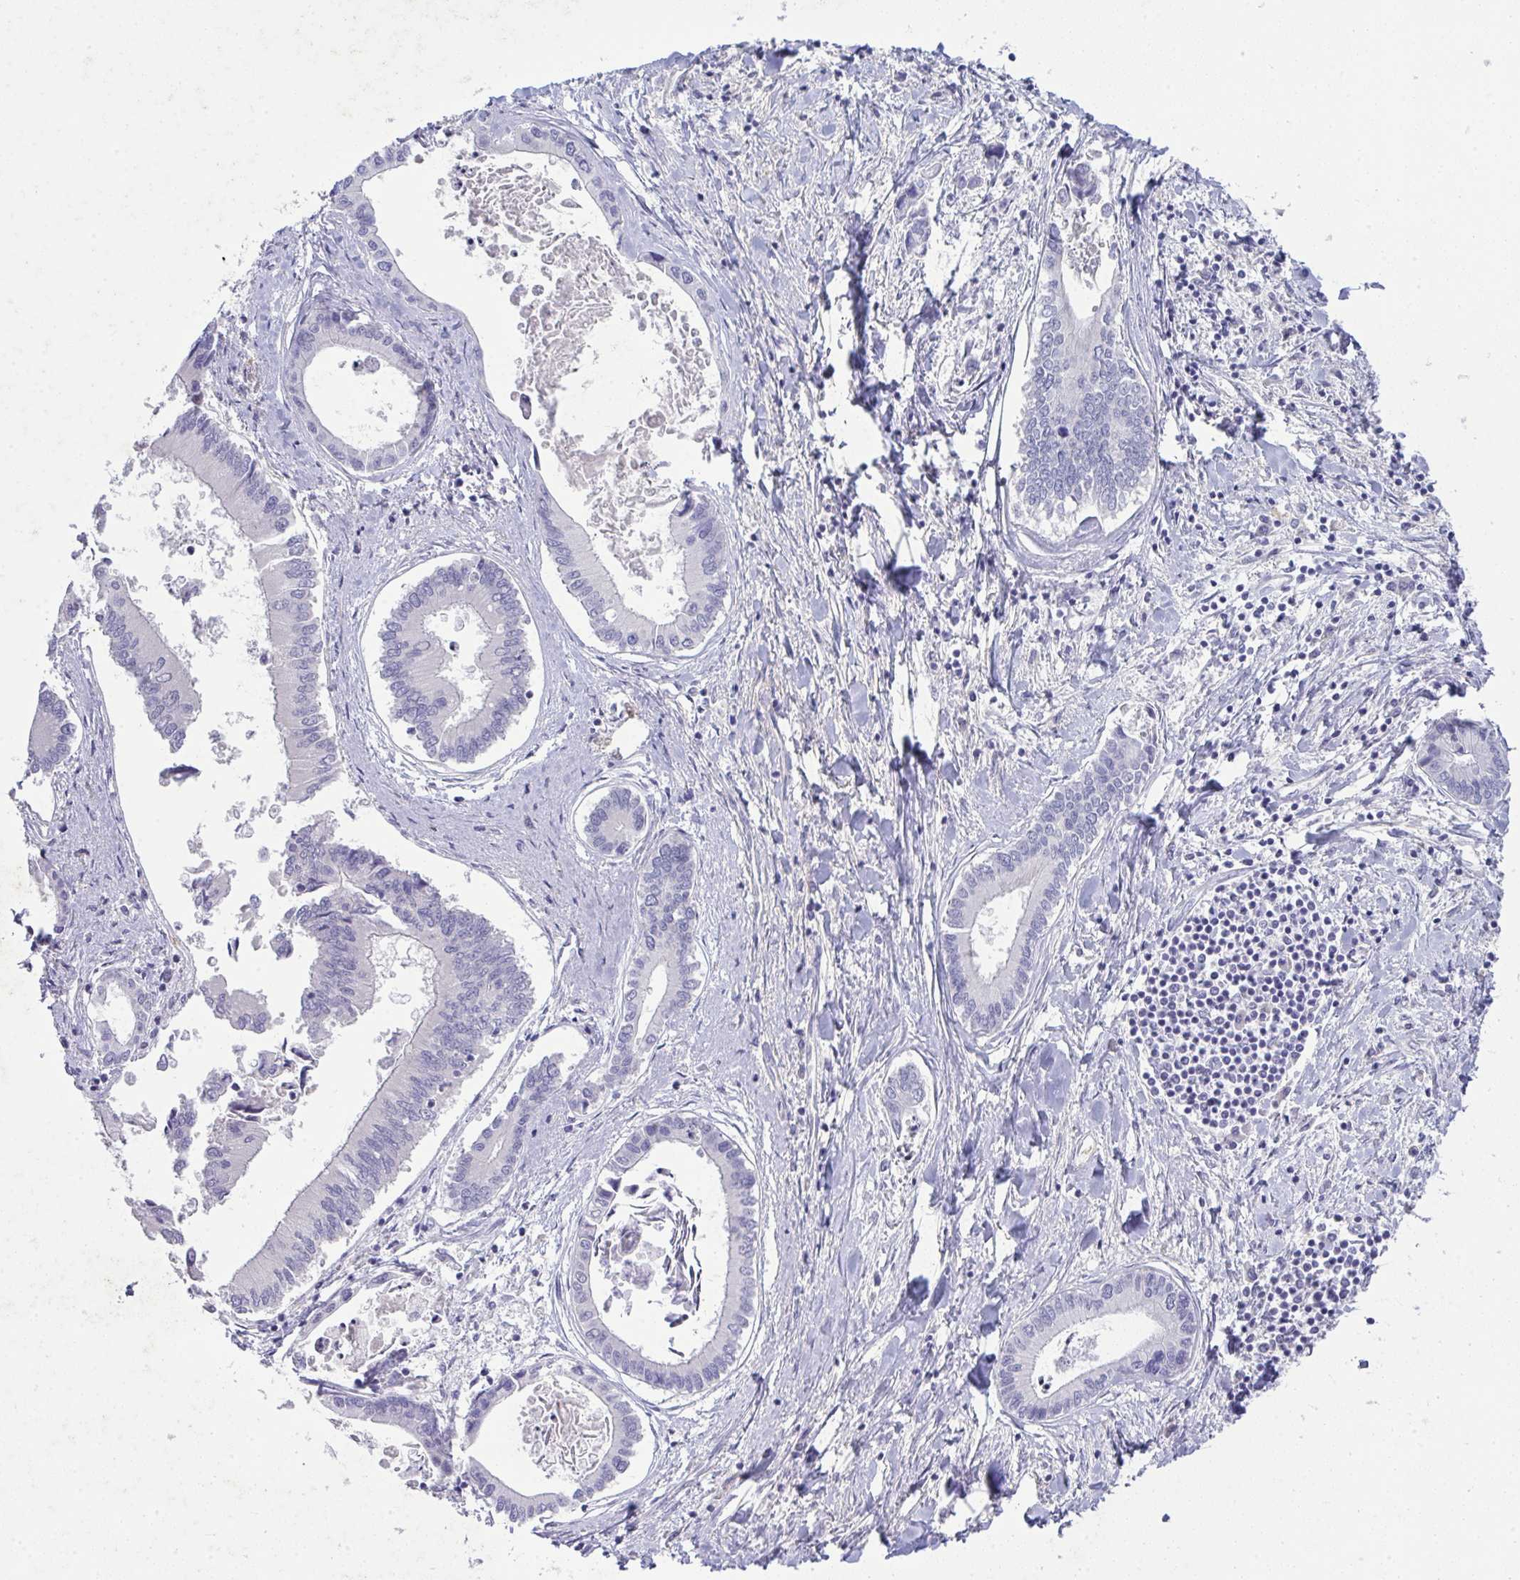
{"staining": {"intensity": "negative", "quantity": "none", "location": "none"}, "tissue": "liver cancer", "cell_type": "Tumor cells", "image_type": "cancer", "snomed": [{"axis": "morphology", "description": "Cholangiocarcinoma"}, {"axis": "topography", "description": "Liver"}], "caption": "Liver cancer was stained to show a protein in brown. There is no significant expression in tumor cells.", "gene": "SPTB", "patient": {"sex": "male", "age": 66}}